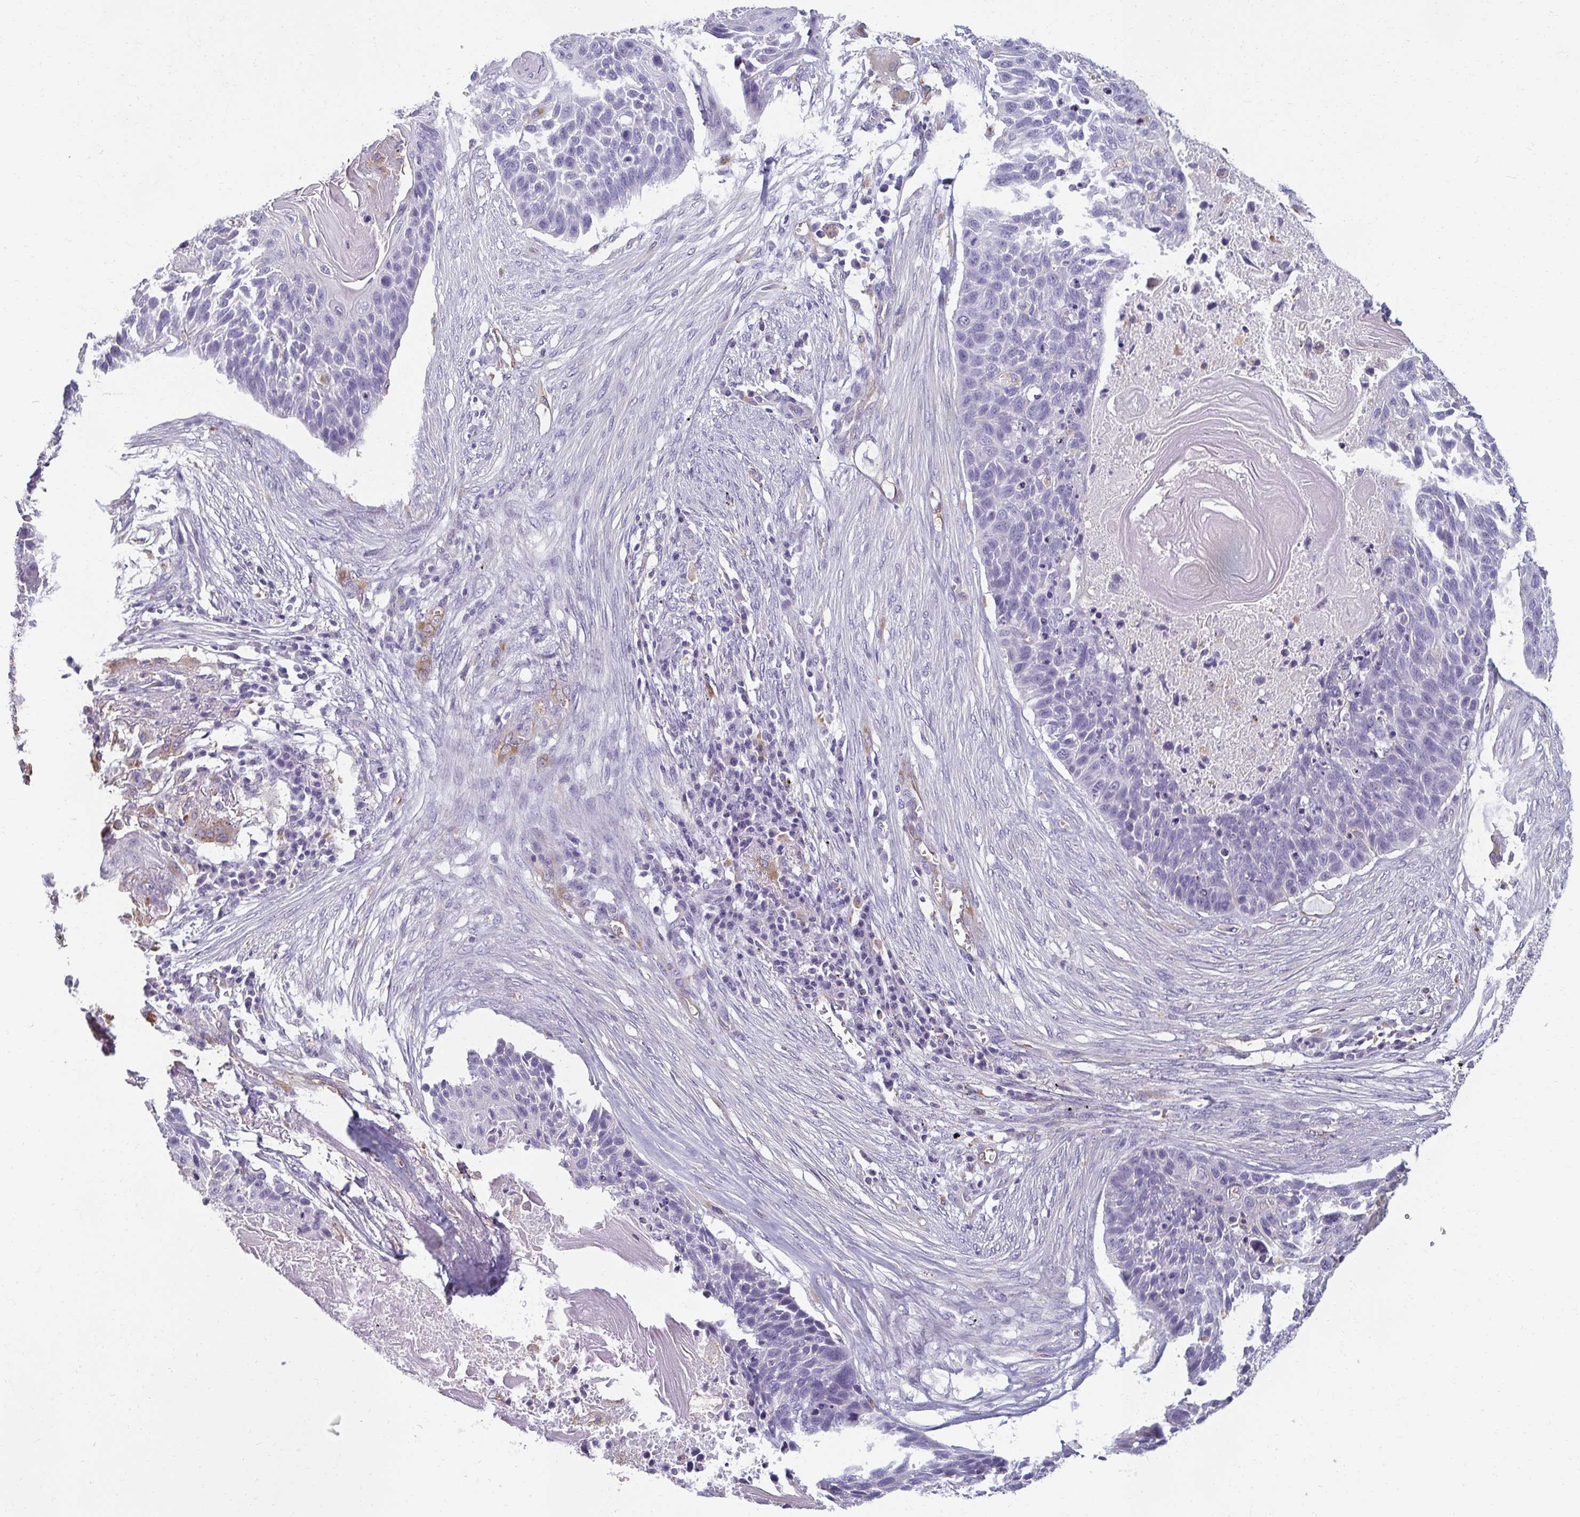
{"staining": {"intensity": "negative", "quantity": "none", "location": "none"}, "tissue": "lung cancer", "cell_type": "Tumor cells", "image_type": "cancer", "snomed": [{"axis": "morphology", "description": "Squamous cell carcinoma, NOS"}, {"axis": "topography", "description": "Lung"}], "caption": "Tumor cells are negative for protein expression in human lung cancer (squamous cell carcinoma). (Immunohistochemistry (ihc), brightfield microscopy, high magnification).", "gene": "PDE2A", "patient": {"sex": "male", "age": 78}}